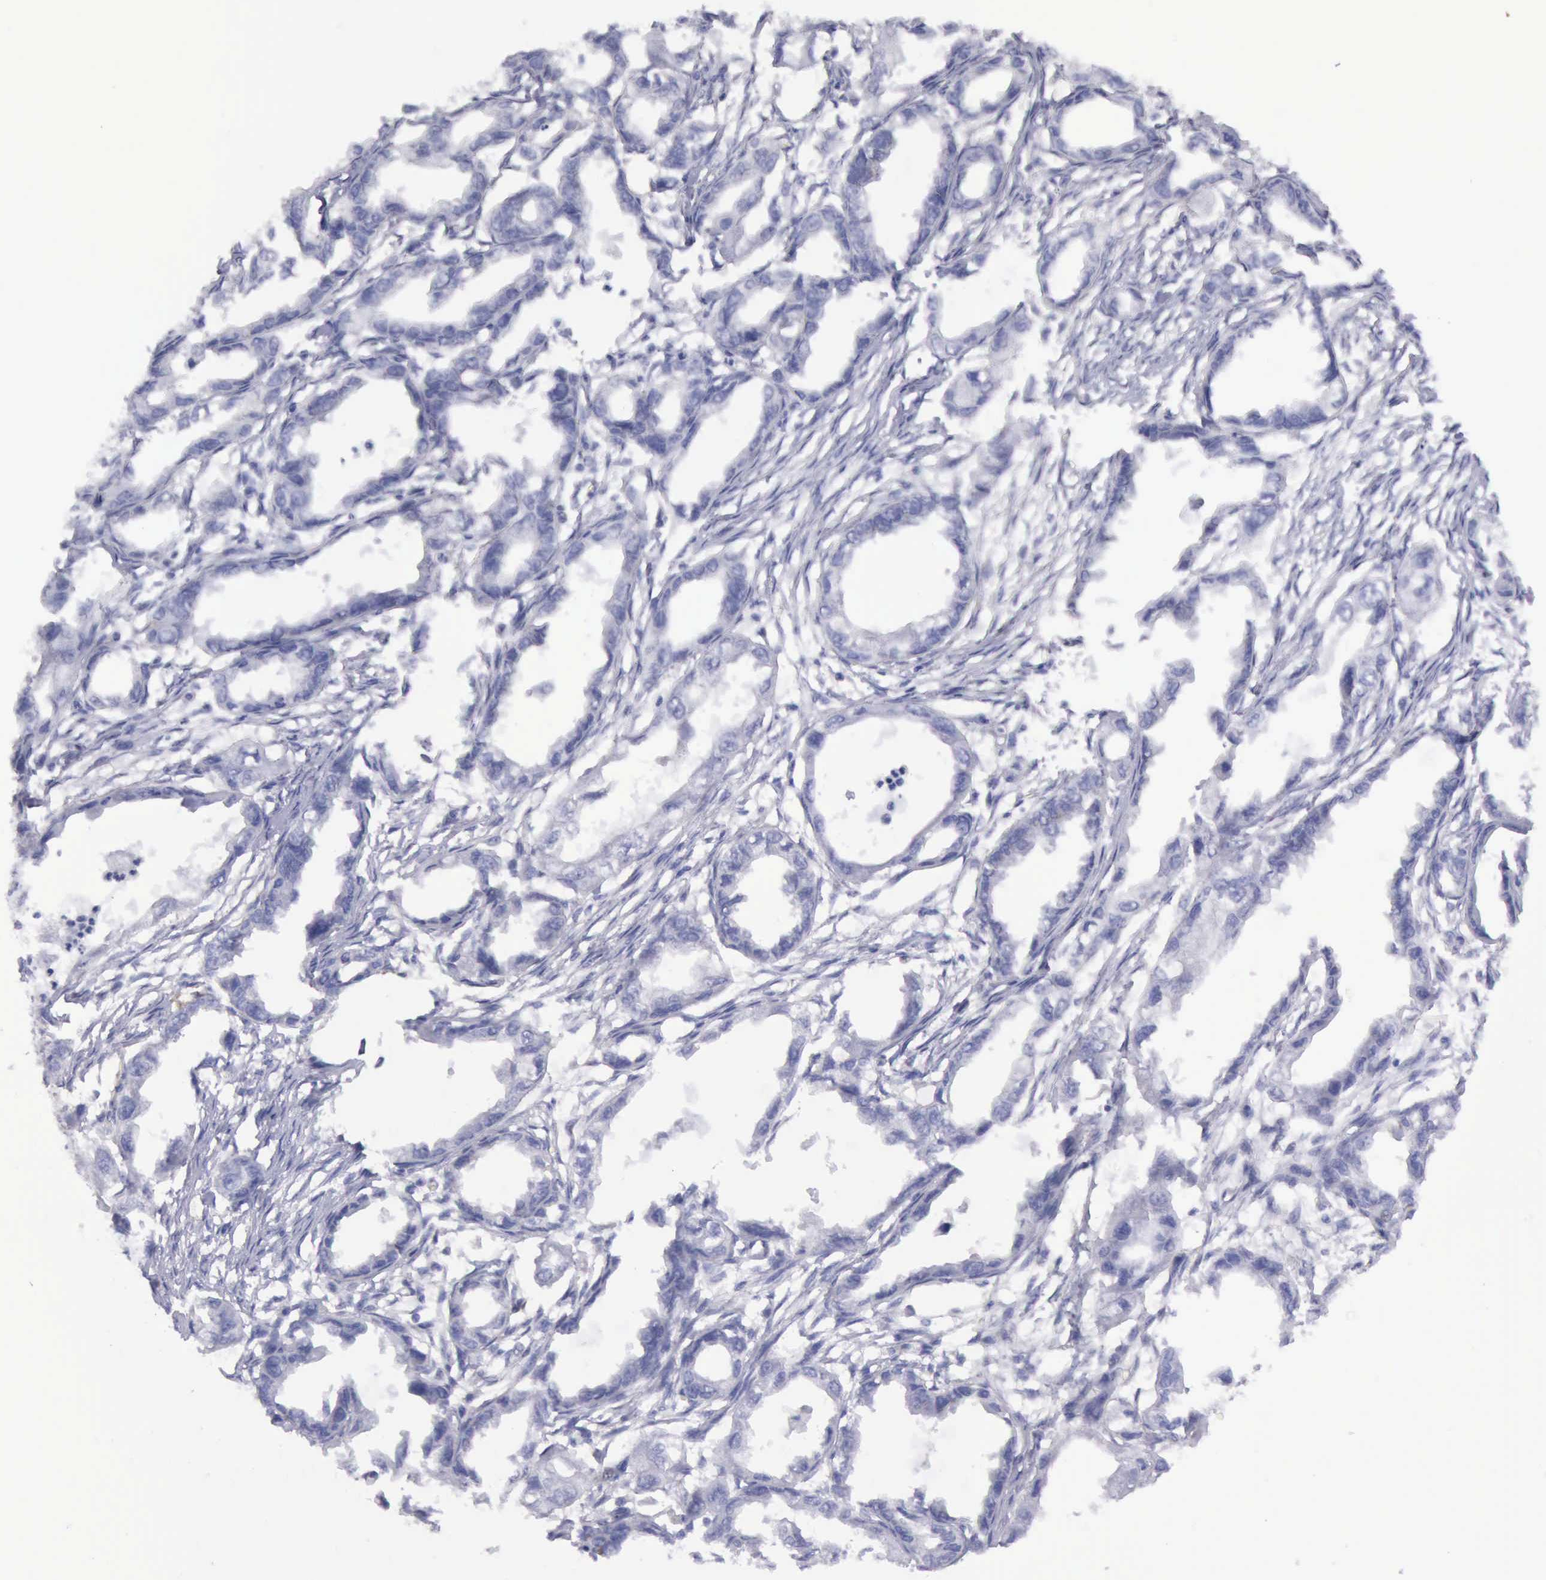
{"staining": {"intensity": "negative", "quantity": "none", "location": "none"}, "tissue": "endometrial cancer", "cell_type": "Tumor cells", "image_type": "cancer", "snomed": [{"axis": "morphology", "description": "Adenocarcinoma, NOS"}, {"axis": "topography", "description": "Endometrium"}], "caption": "An immunohistochemistry micrograph of endometrial cancer is shown. There is no staining in tumor cells of endometrial cancer.", "gene": "AOC3", "patient": {"sex": "female", "age": 67}}